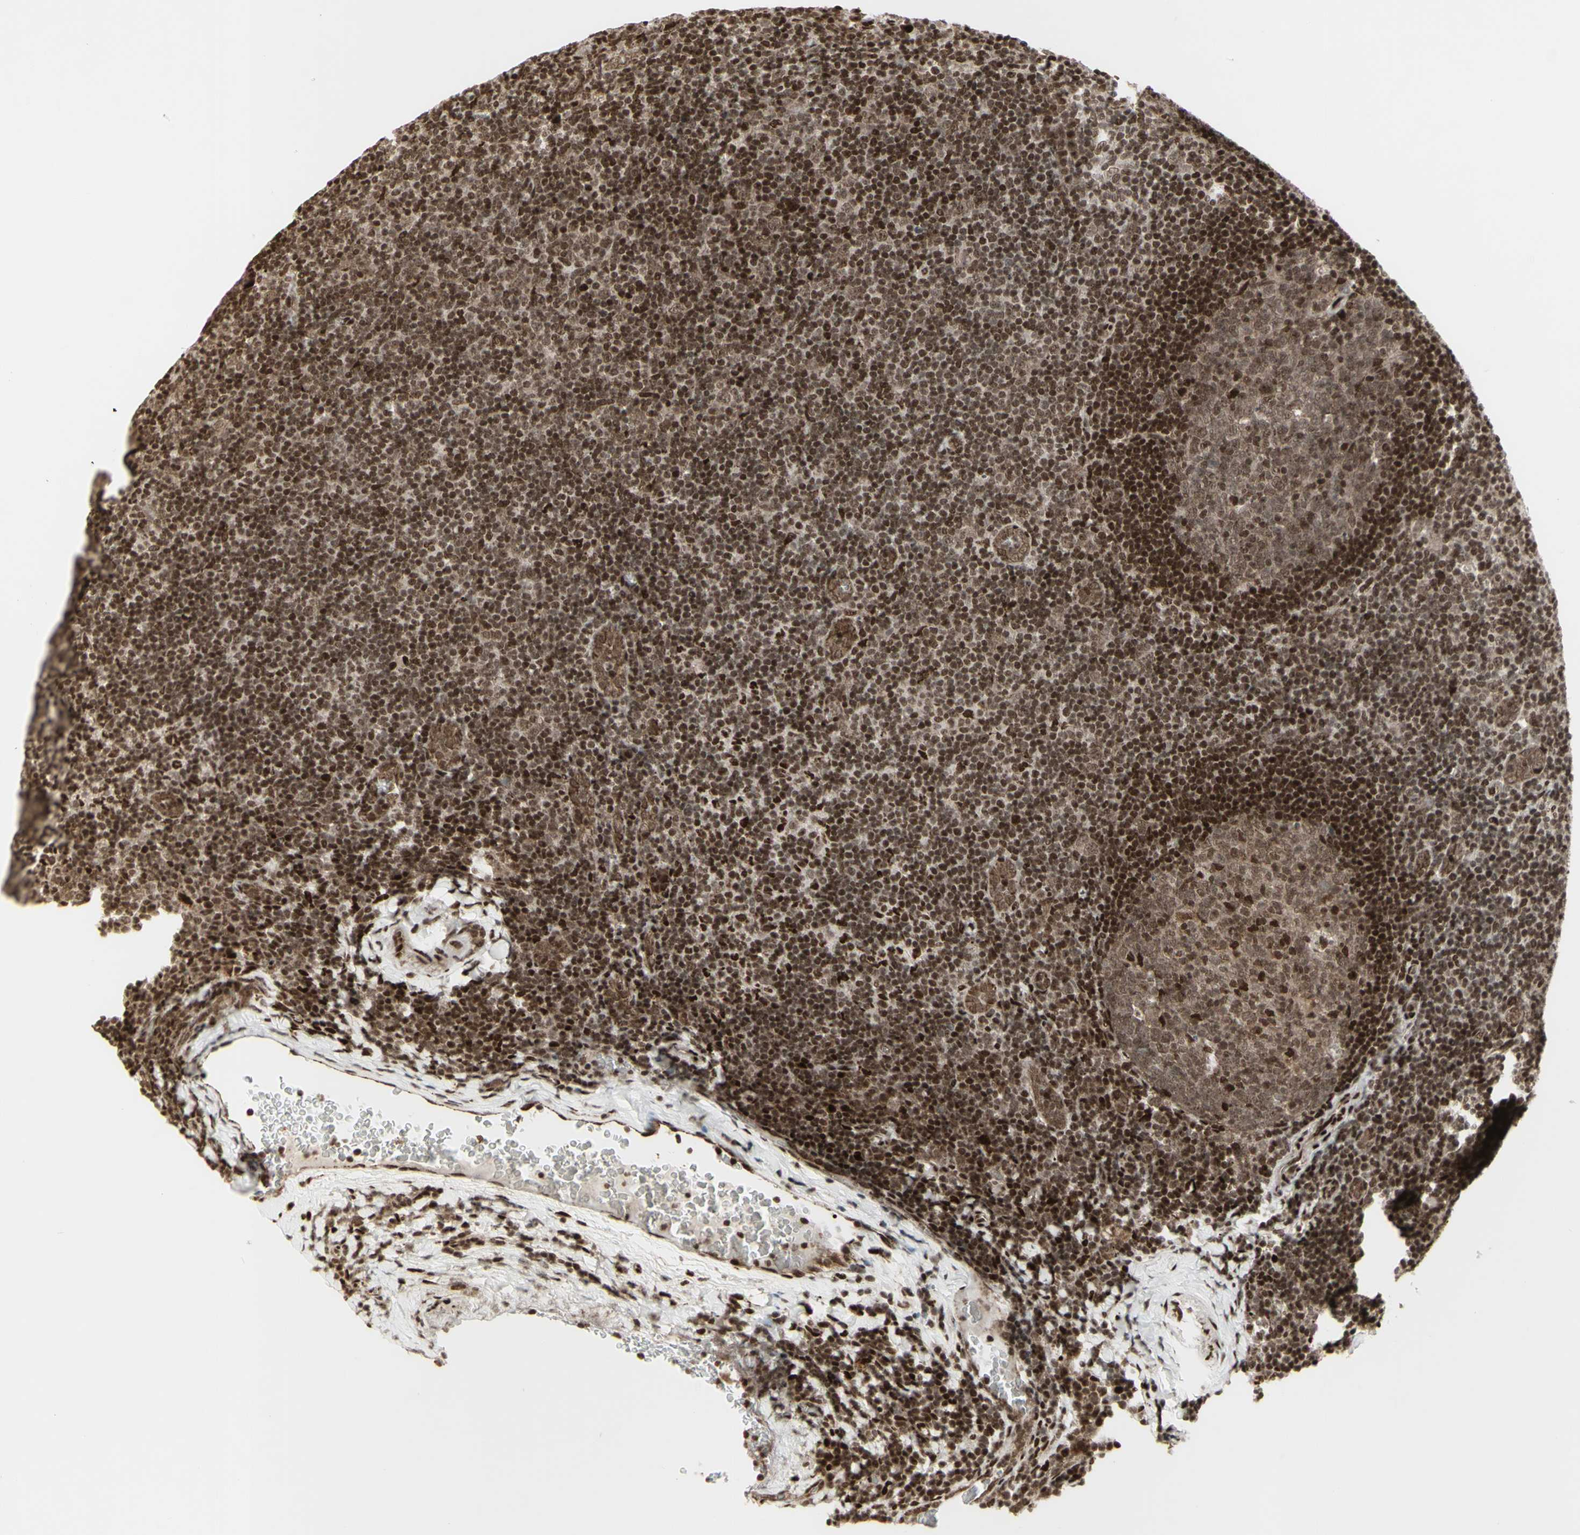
{"staining": {"intensity": "moderate", "quantity": ">75%", "location": "nuclear"}, "tissue": "tonsil", "cell_type": "Germinal center cells", "image_type": "normal", "snomed": [{"axis": "morphology", "description": "Normal tissue, NOS"}, {"axis": "topography", "description": "Tonsil"}], "caption": "IHC staining of unremarkable tonsil, which displays medium levels of moderate nuclear staining in approximately >75% of germinal center cells indicating moderate nuclear protein positivity. The staining was performed using DAB (3,3'-diaminobenzidine) (brown) for protein detection and nuclei were counterstained in hematoxylin (blue).", "gene": "CBX1", "patient": {"sex": "male", "age": 37}}